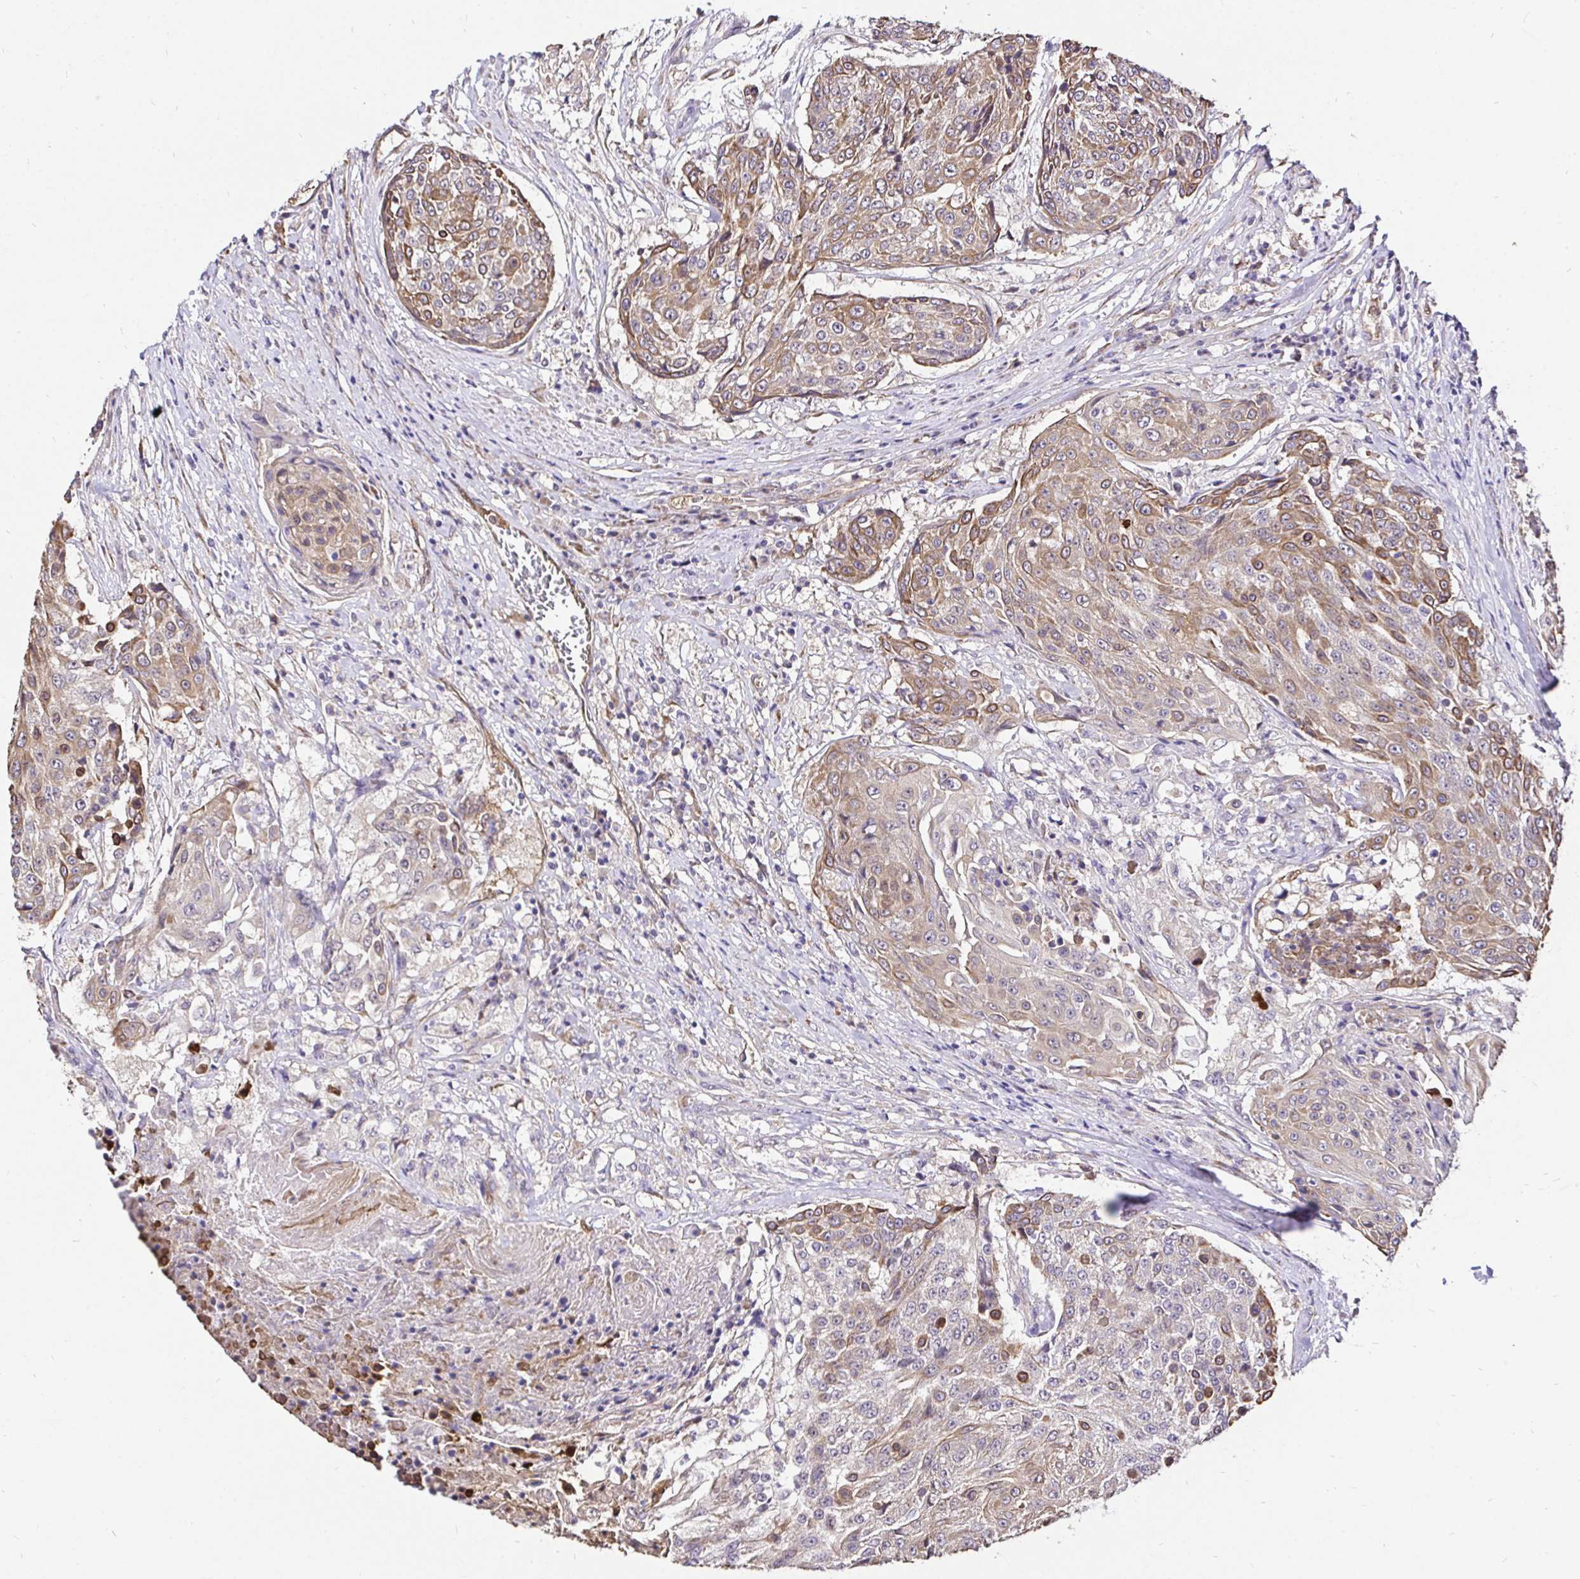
{"staining": {"intensity": "moderate", "quantity": "25%-75%", "location": "cytoplasmic/membranous"}, "tissue": "urothelial cancer", "cell_type": "Tumor cells", "image_type": "cancer", "snomed": [{"axis": "morphology", "description": "Urothelial carcinoma, High grade"}, {"axis": "topography", "description": "Urinary bladder"}], "caption": "Protein analysis of urothelial cancer tissue demonstrates moderate cytoplasmic/membranous positivity in about 25%-75% of tumor cells.", "gene": "CCDC122", "patient": {"sex": "female", "age": 63}}